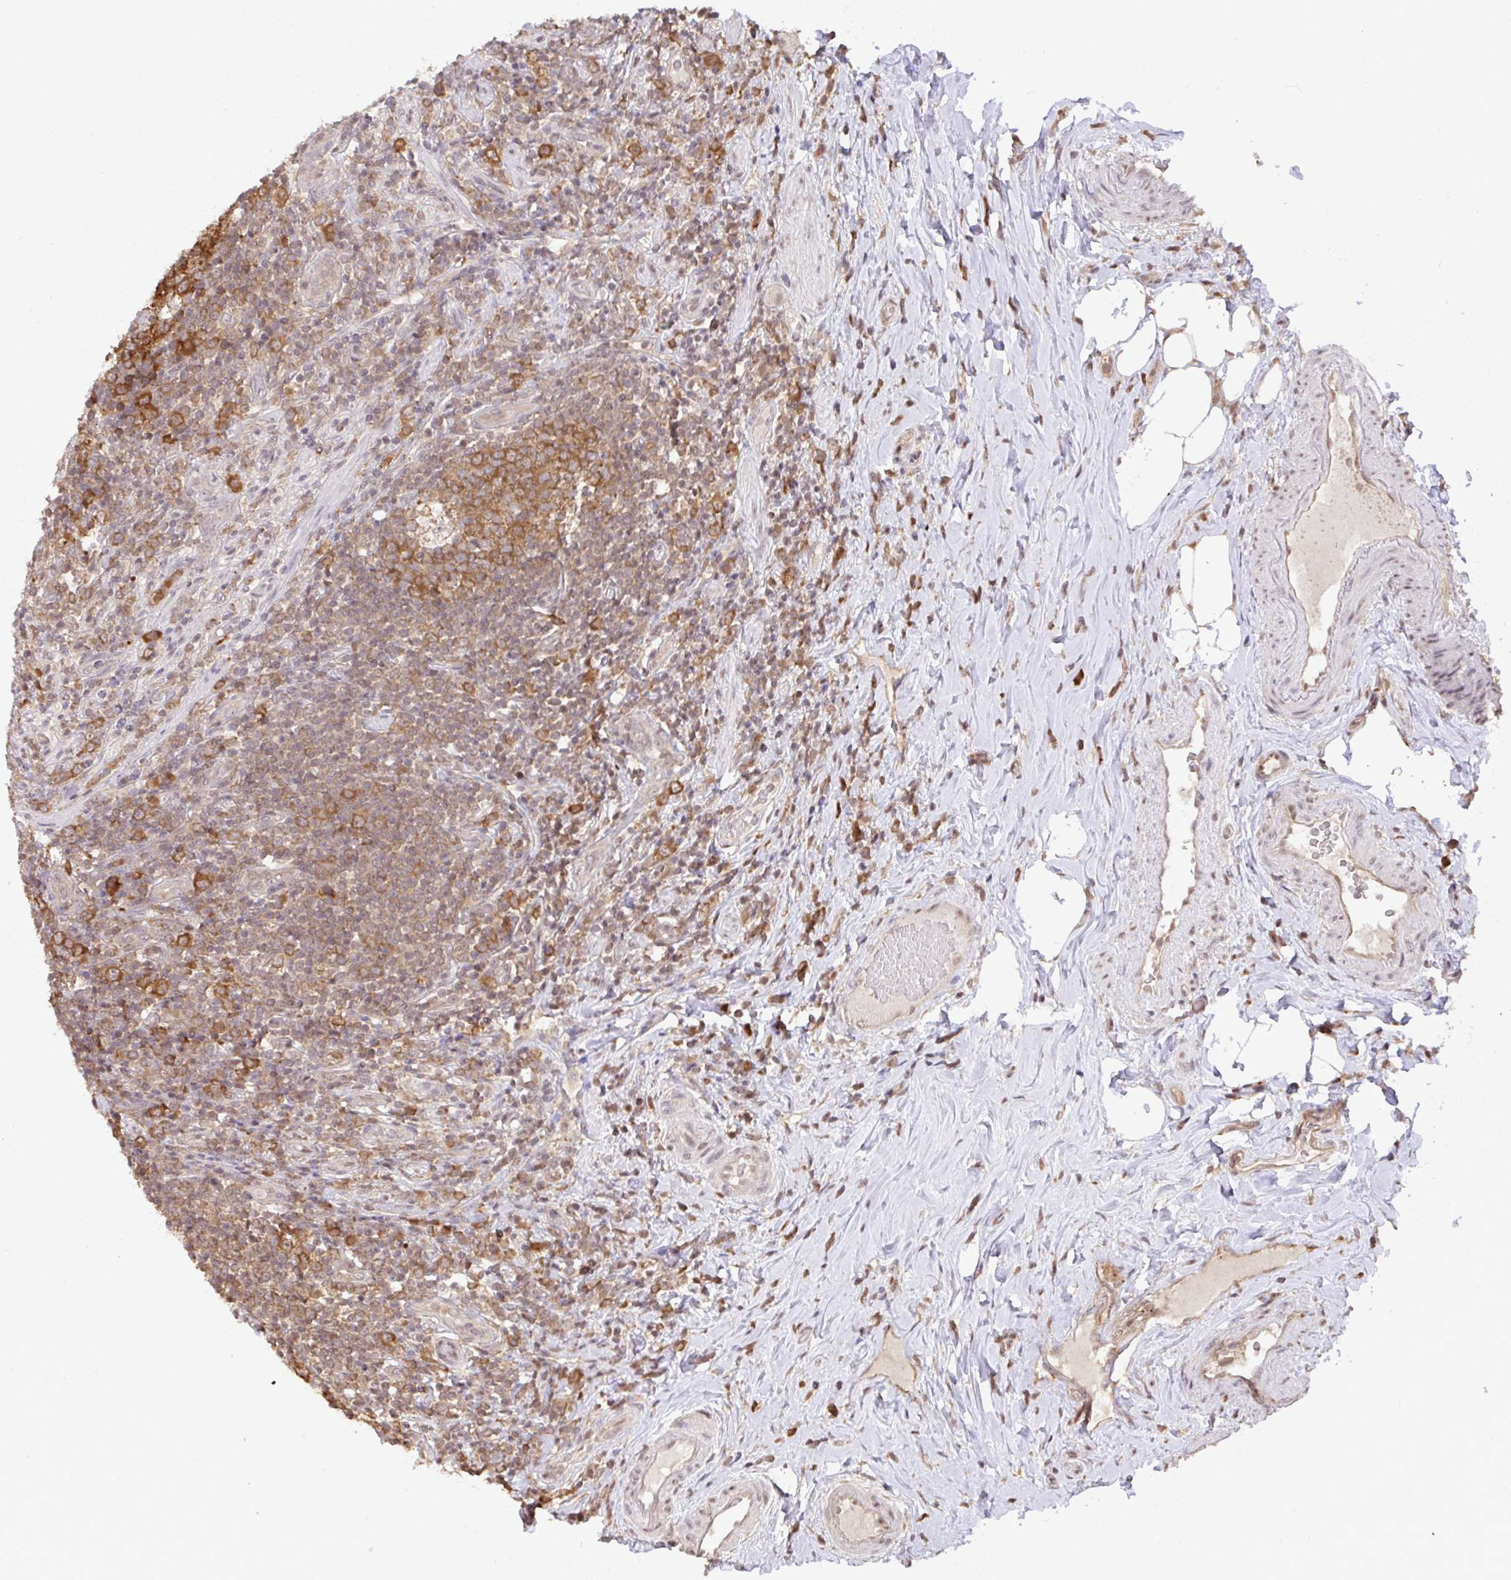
{"staining": {"intensity": "moderate", "quantity": "25%-75%", "location": "cytoplasmic/membranous"}, "tissue": "appendix", "cell_type": "Glandular cells", "image_type": "normal", "snomed": [{"axis": "morphology", "description": "Normal tissue, NOS"}, {"axis": "topography", "description": "Appendix"}], "caption": "Moderate cytoplasmic/membranous expression is identified in about 25%-75% of glandular cells in normal appendix. The protein is stained brown, and the nuclei are stained in blue (DAB (3,3'-diaminobenzidine) IHC with brightfield microscopy, high magnification).", "gene": "C12orf57", "patient": {"sex": "female", "age": 43}}